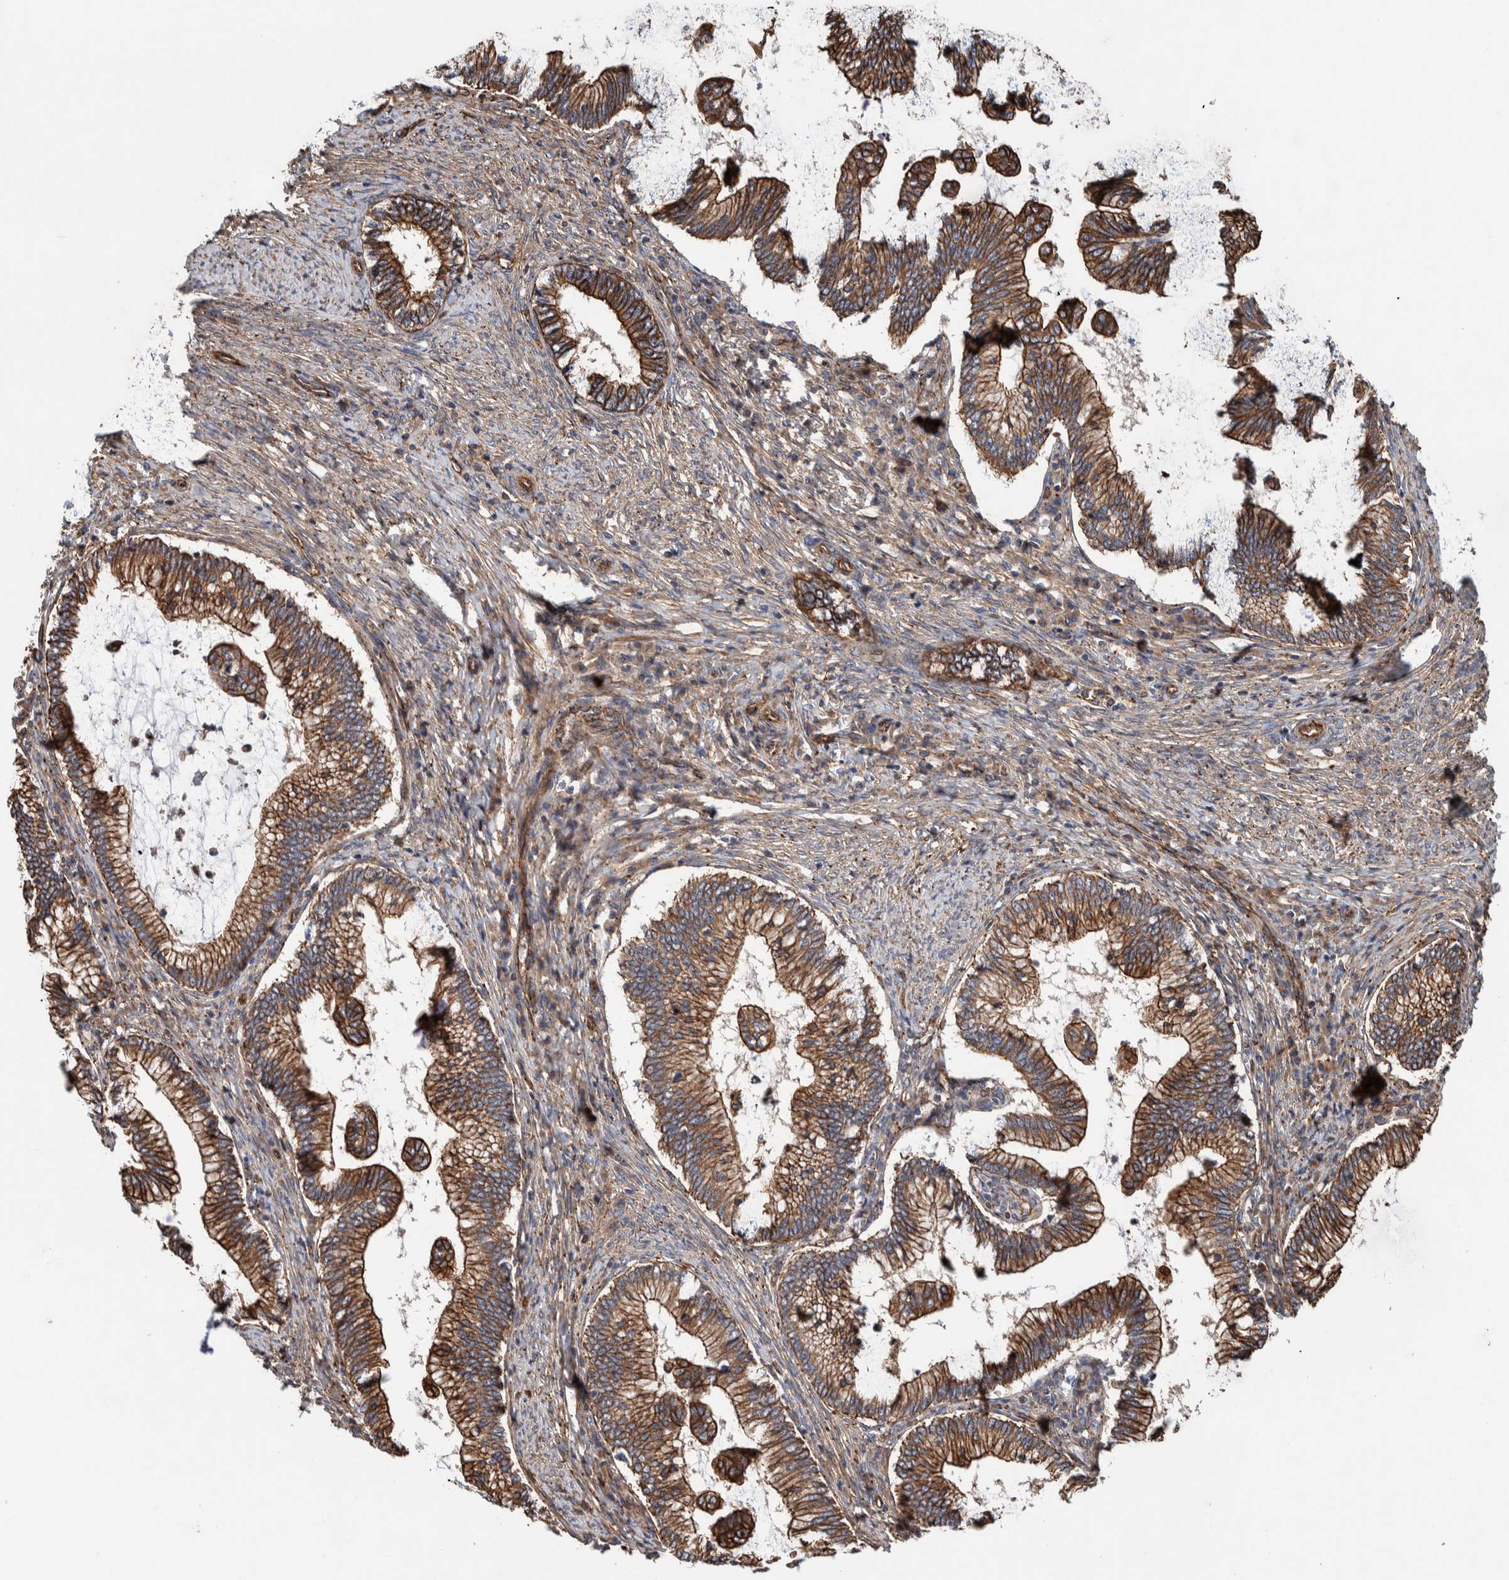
{"staining": {"intensity": "strong", "quantity": ">75%", "location": "cytoplasmic/membranous"}, "tissue": "cervical cancer", "cell_type": "Tumor cells", "image_type": "cancer", "snomed": [{"axis": "morphology", "description": "Adenocarcinoma, NOS"}, {"axis": "topography", "description": "Cervix"}], "caption": "A high amount of strong cytoplasmic/membranous positivity is identified in about >75% of tumor cells in cervical adenocarcinoma tissue.", "gene": "PKD1L1", "patient": {"sex": "female", "age": 36}}